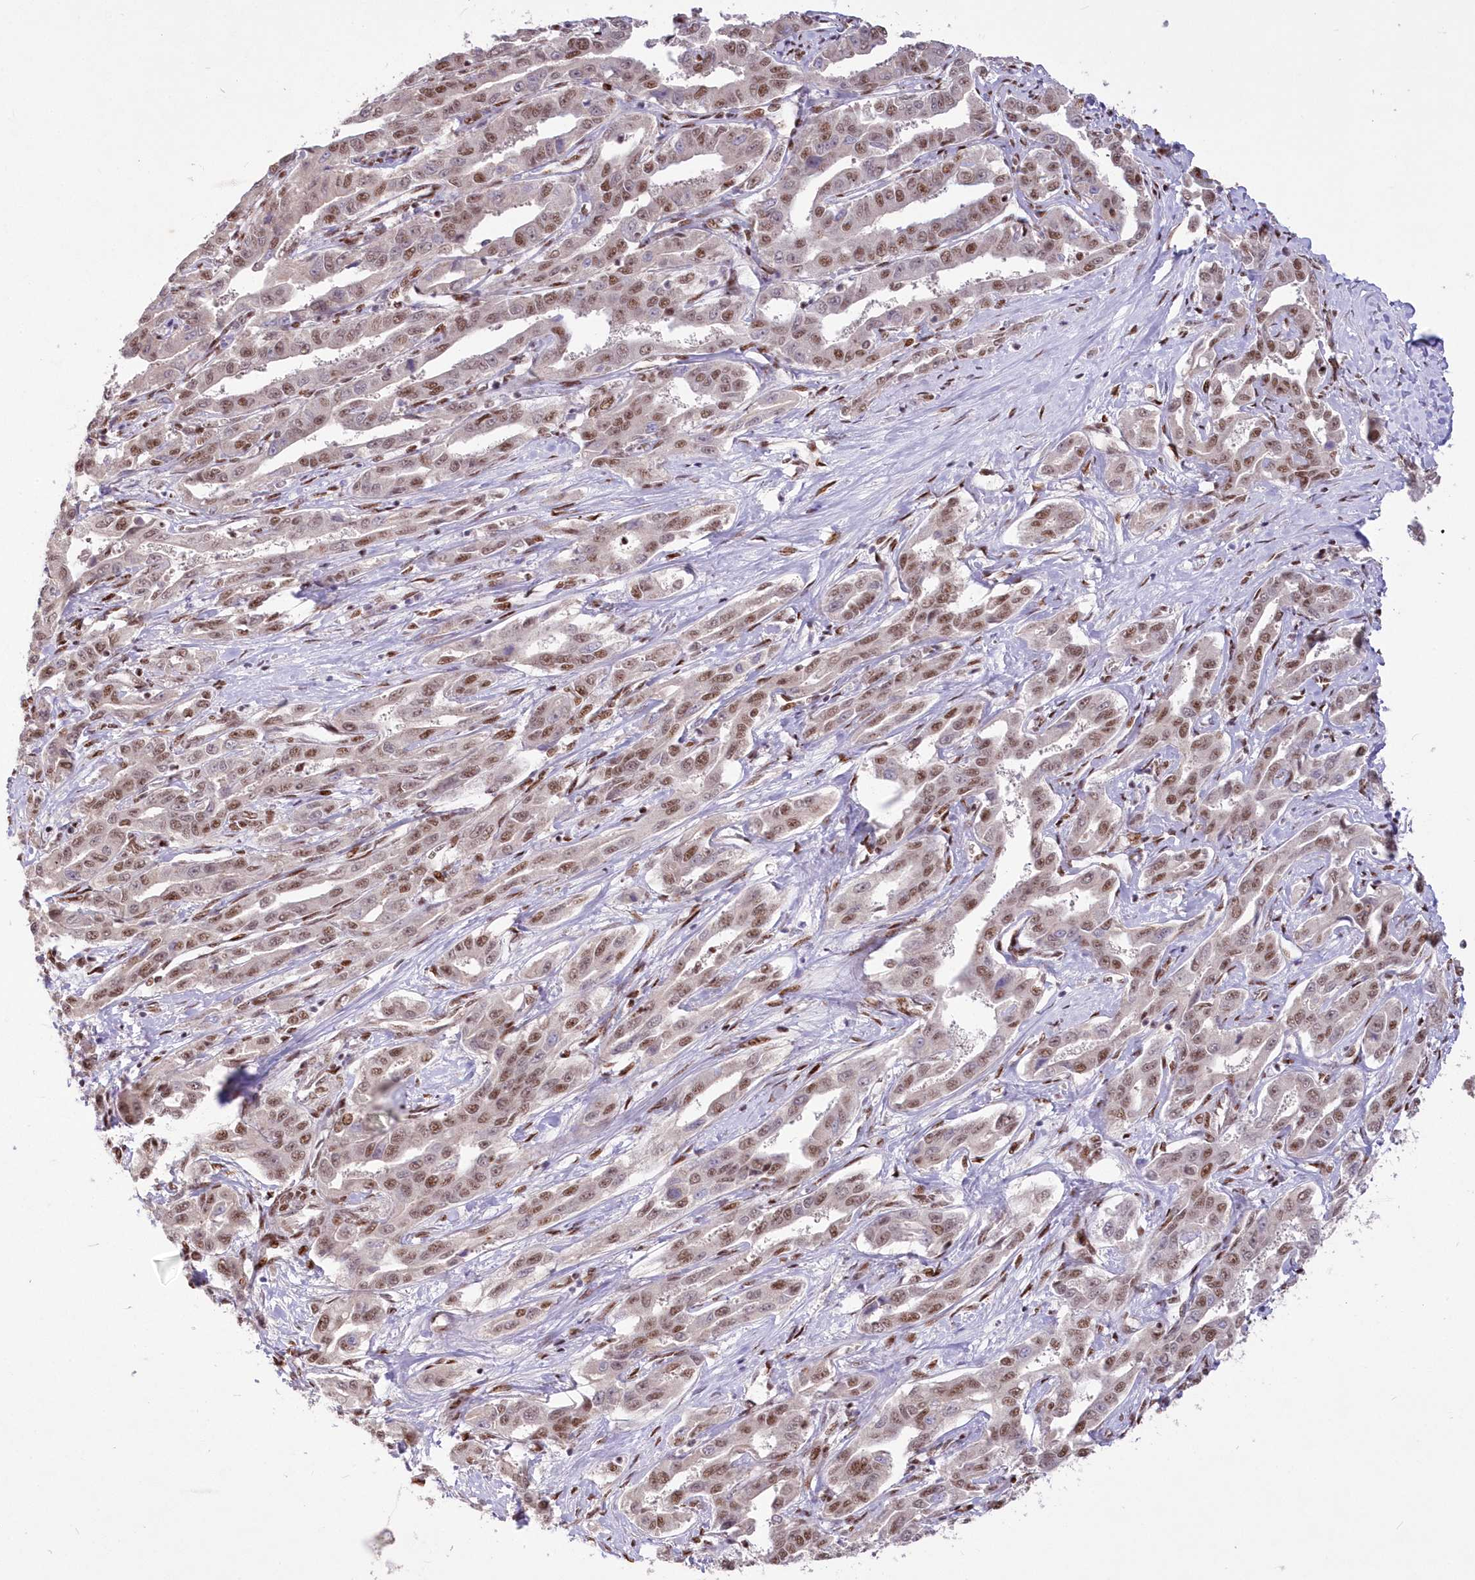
{"staining": {"intensity": "moderate", "quantity": ">75%", "location": "nuclear"}, "tissue": "liver cancer", "cell_type": "Tumor cells", "image_type": "cancer", "snomed": [{"axis": "morphology", "description": "Cholangiocarcinoma"}, {"axis": "topography", "description": "Liver"}], "caption": "Immunohistochemical staining of human liver cancer shows moderate nuclear protein expression in approximately >75% of tumor cells. (DAB (3,3'-diaminobenzidine) IHC with brightfield microscopy, high magnification).", "gene": "WBP1L", "patient": {"sex": "male", "age": 59}}